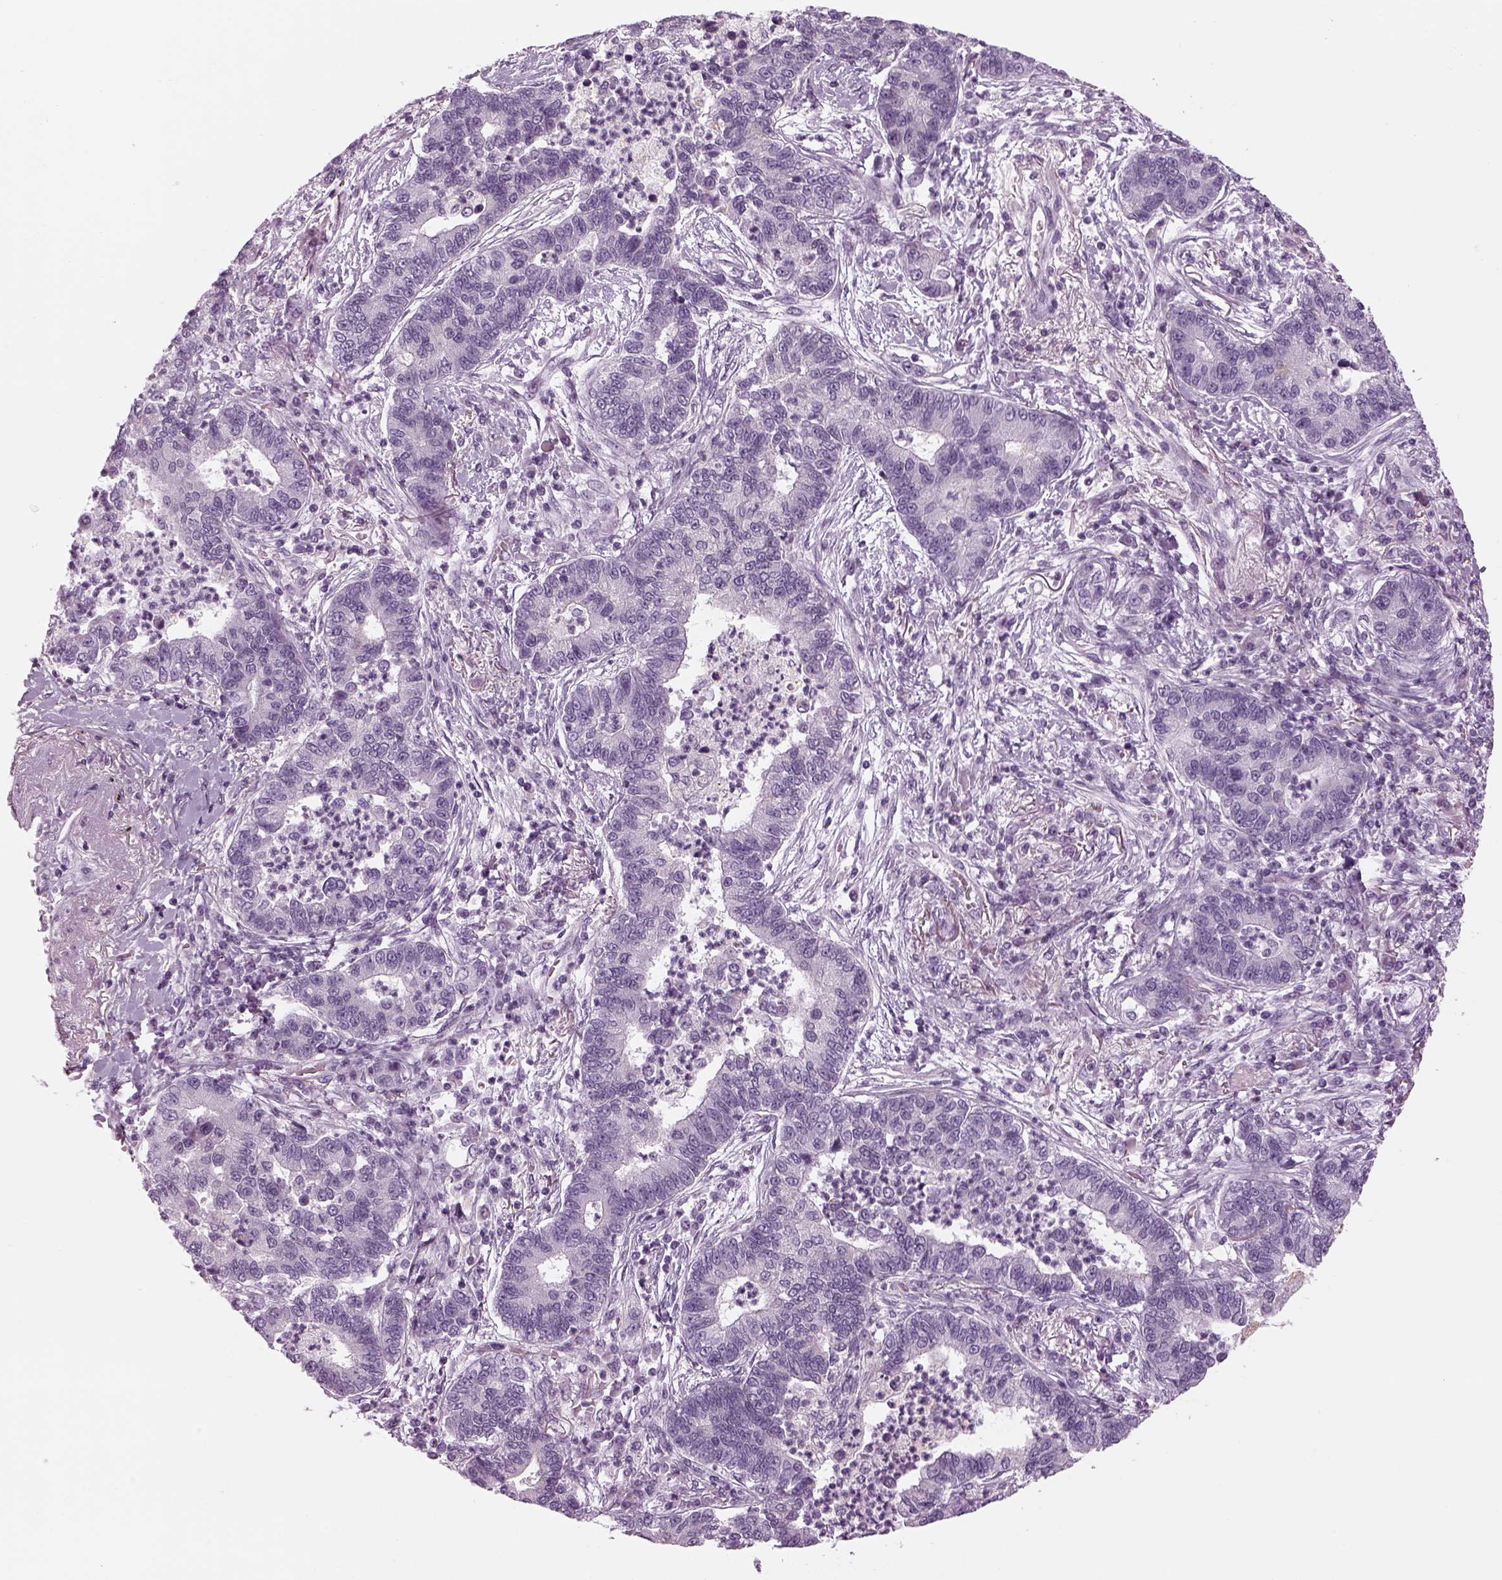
{"staining": {"intensity": "negative", "quantity": "none", "location": "none"}, "tissue": "lung cancer", "cell_type": "Tumor cells", "image_type": "cancer", "snomed": [{"axis": "morphology", "description": "Adenocarcinoma, NOS"}, {"axis": "topography", "description": "Lung"}], "caption": "DAB (3,3'-diaminobenzidine) immunohistochemical staining of human lung cancer (adenocarcinoma) exhibits no significant positivity in tumor cells.", "gene": "LRRIQ3", "patient": {"sex": "female", "age": 57}}